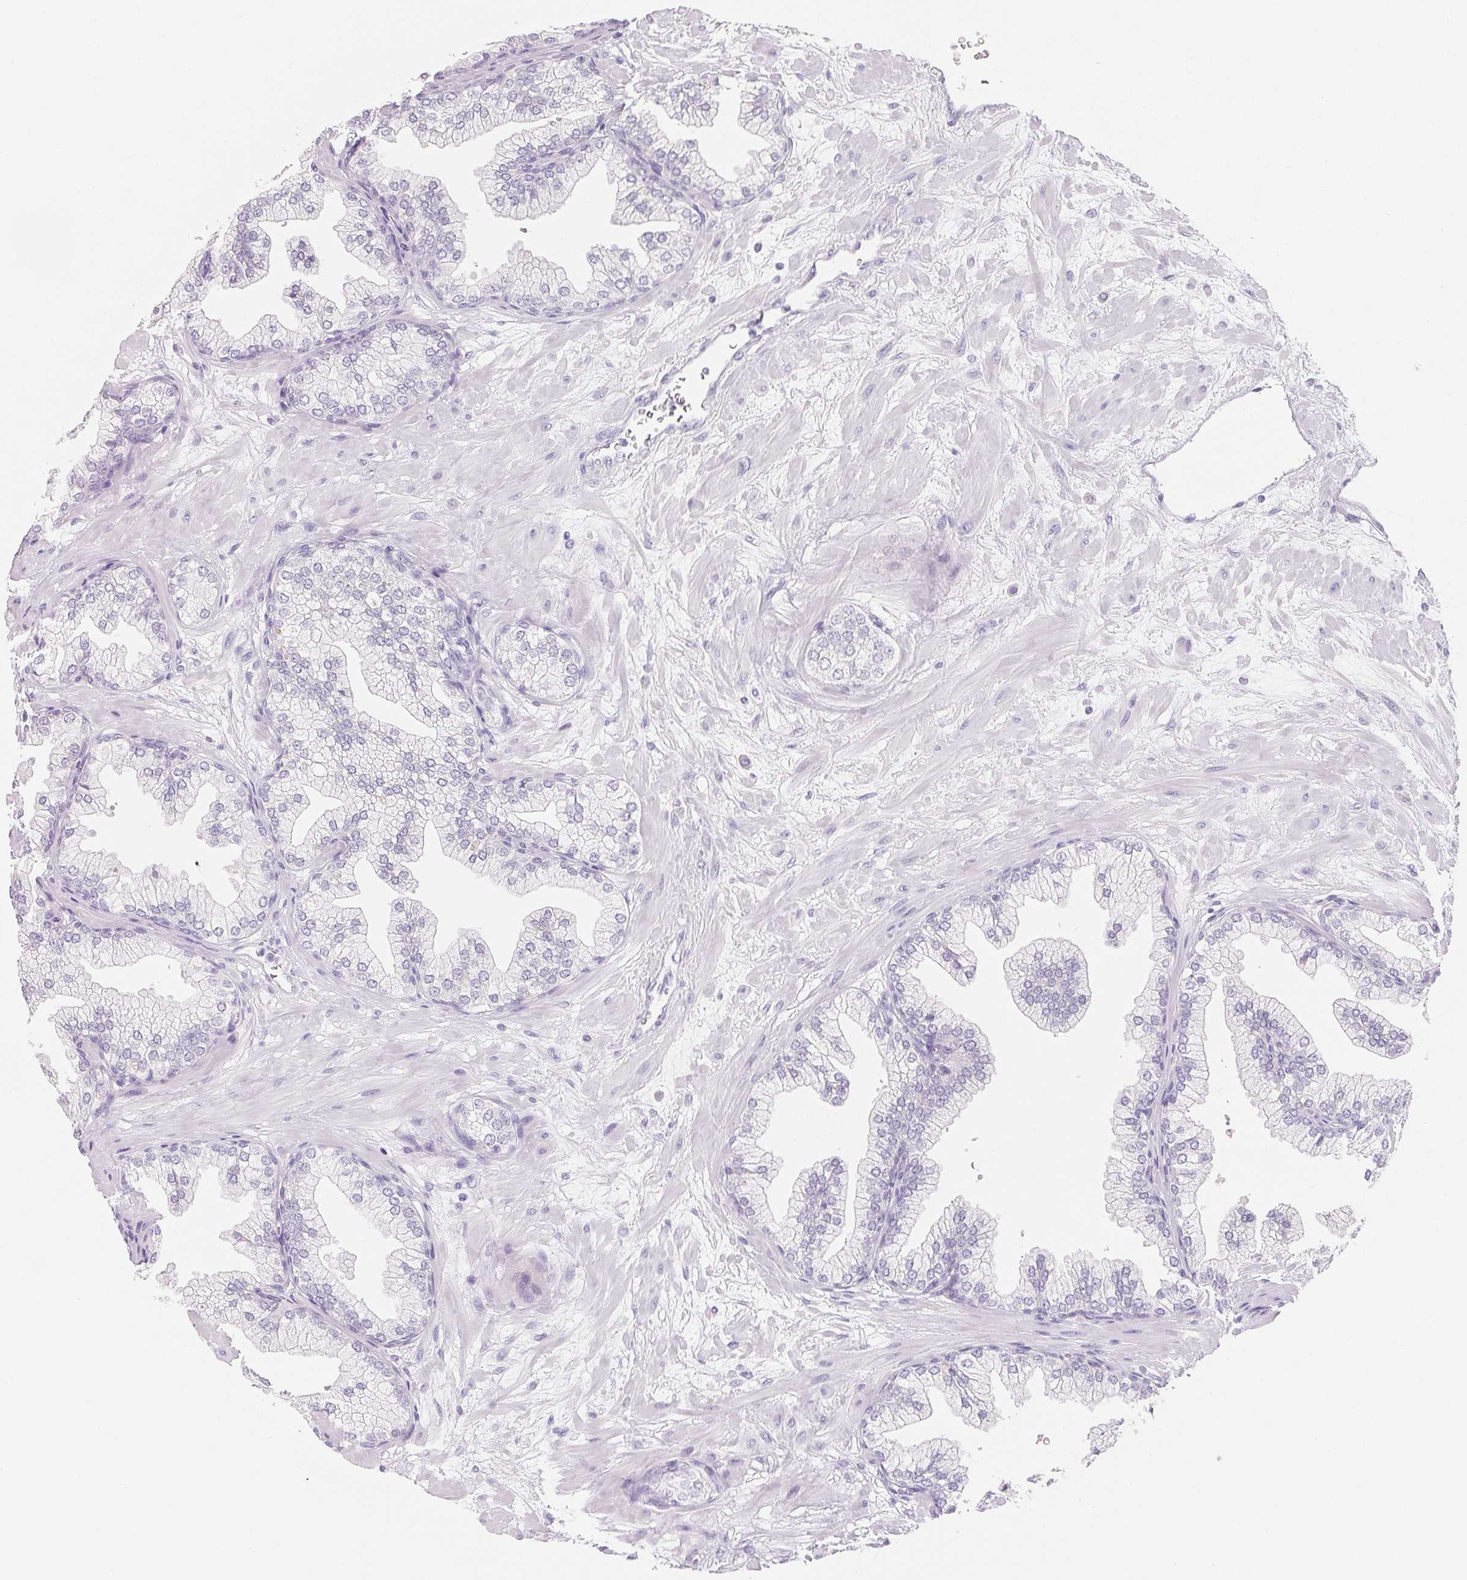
{"staining": {"intensity": "negative", "quantity": "none", "location": "none"}, "tissue": "prostate", "cell_type": "Glandular cells", "image_type": "normal", "snomed": [{"axis": "morphology", "description": "Normal tissue, NOS"}, {"axis": "topography", "description": "Prostate"}, {"axis": "topography", "description": "Peripheral nerve tissue"}], "caption": "There is no significant positivity in glandular cells of prostate. (DAB immunohistochemistry, high magnification).", "gene": "SPACA5B", "patient": {"sex": "male", "age": 61}}